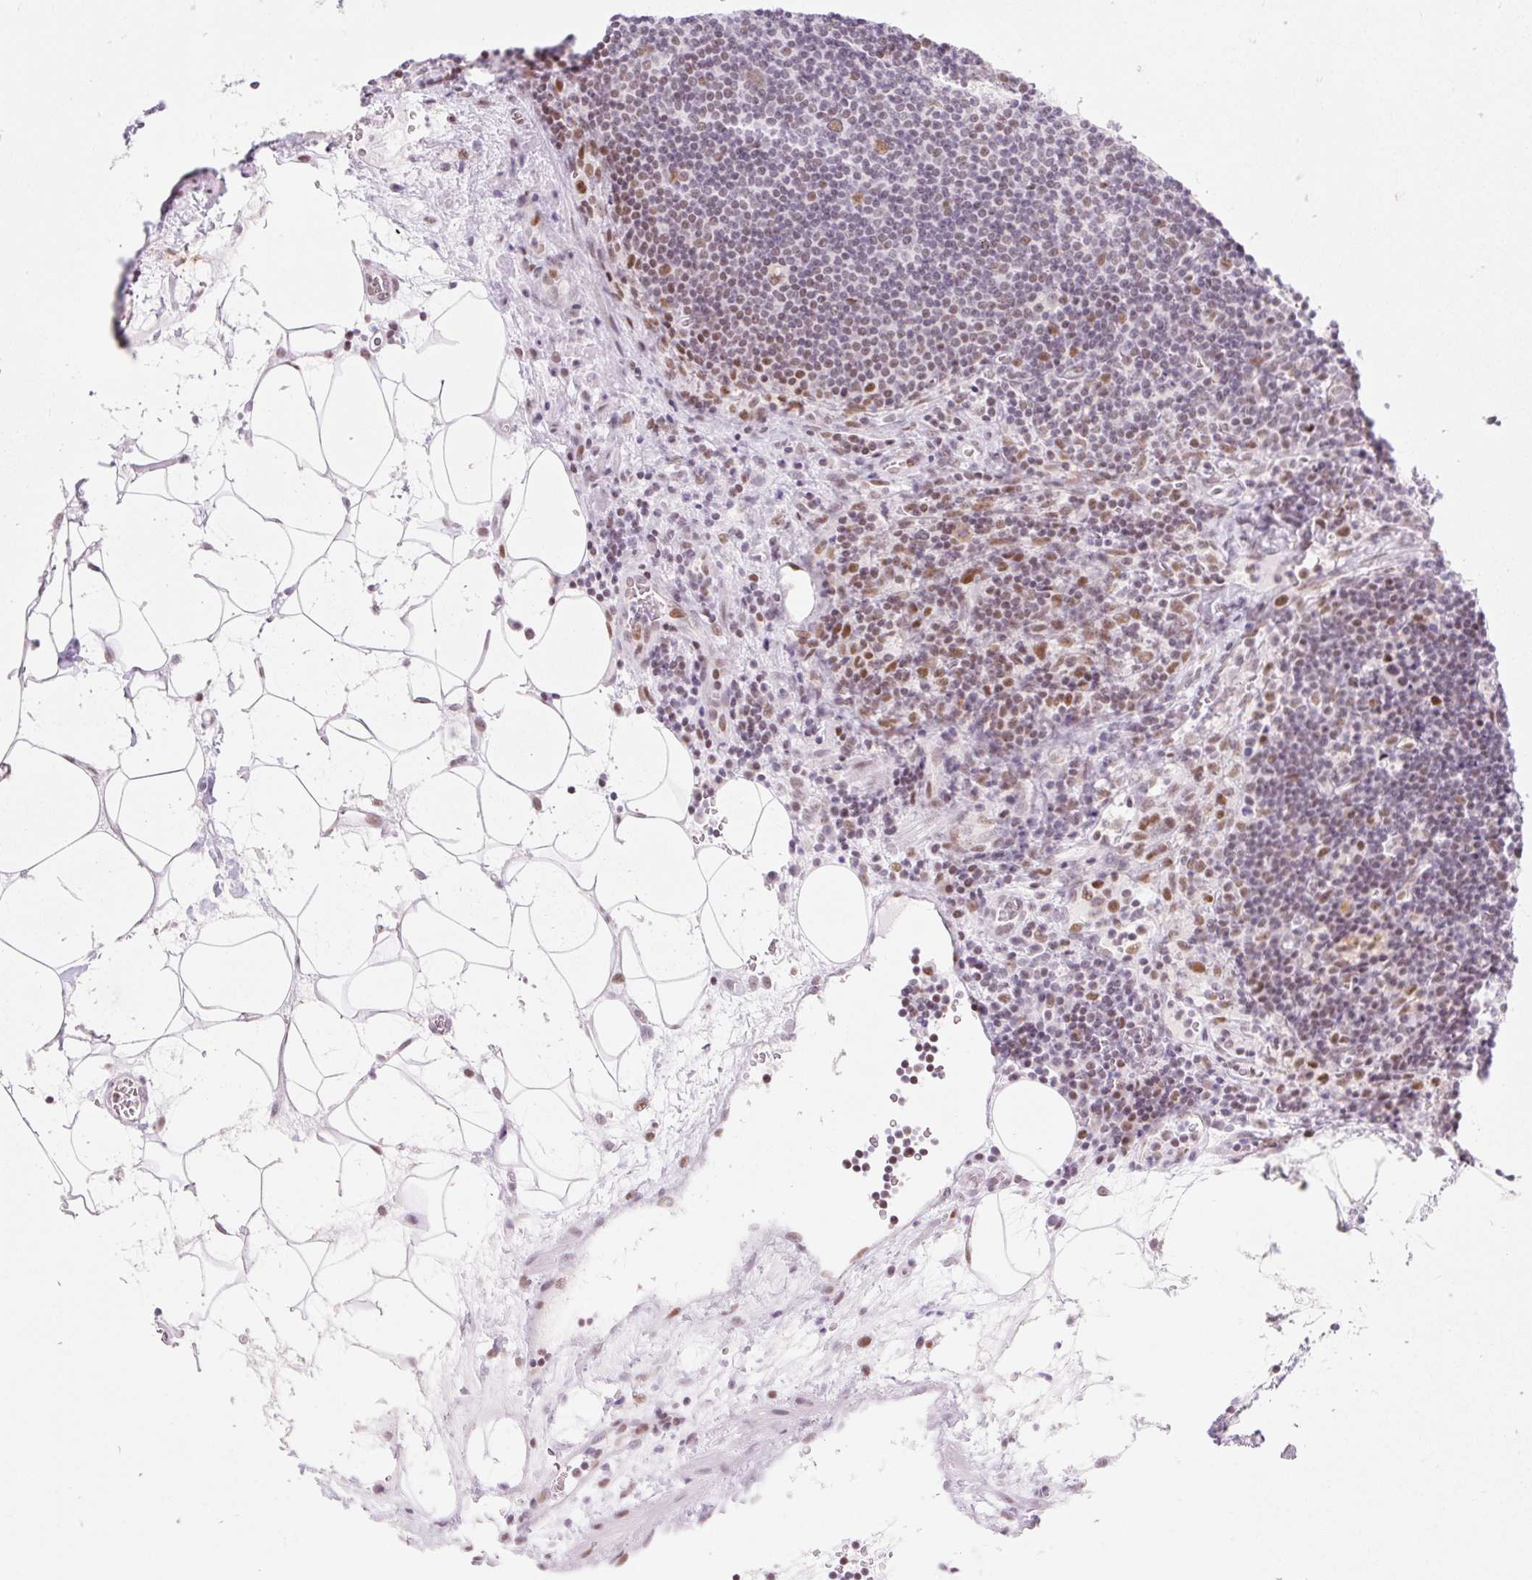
{"staining": {"intensity": "weak", "quantity": "25%-75%", "location": "nuclear"}, "tissue": "lymph node", "cell_type": "Germinal center cells", "image_type": "normal", "snomed": [{"axis": "morphology", "description": "Normal tissue, NOS"}, {"axis": "topography", "description": "Lymph node"}], "caption": "Brown immunohistochemical staining in unremarkable lymph node displays weak nuclear staining in about 25%-75% of germinal center cells.", "gene": "H2BW1", "patient": {"sex": "male", "age": 58}}